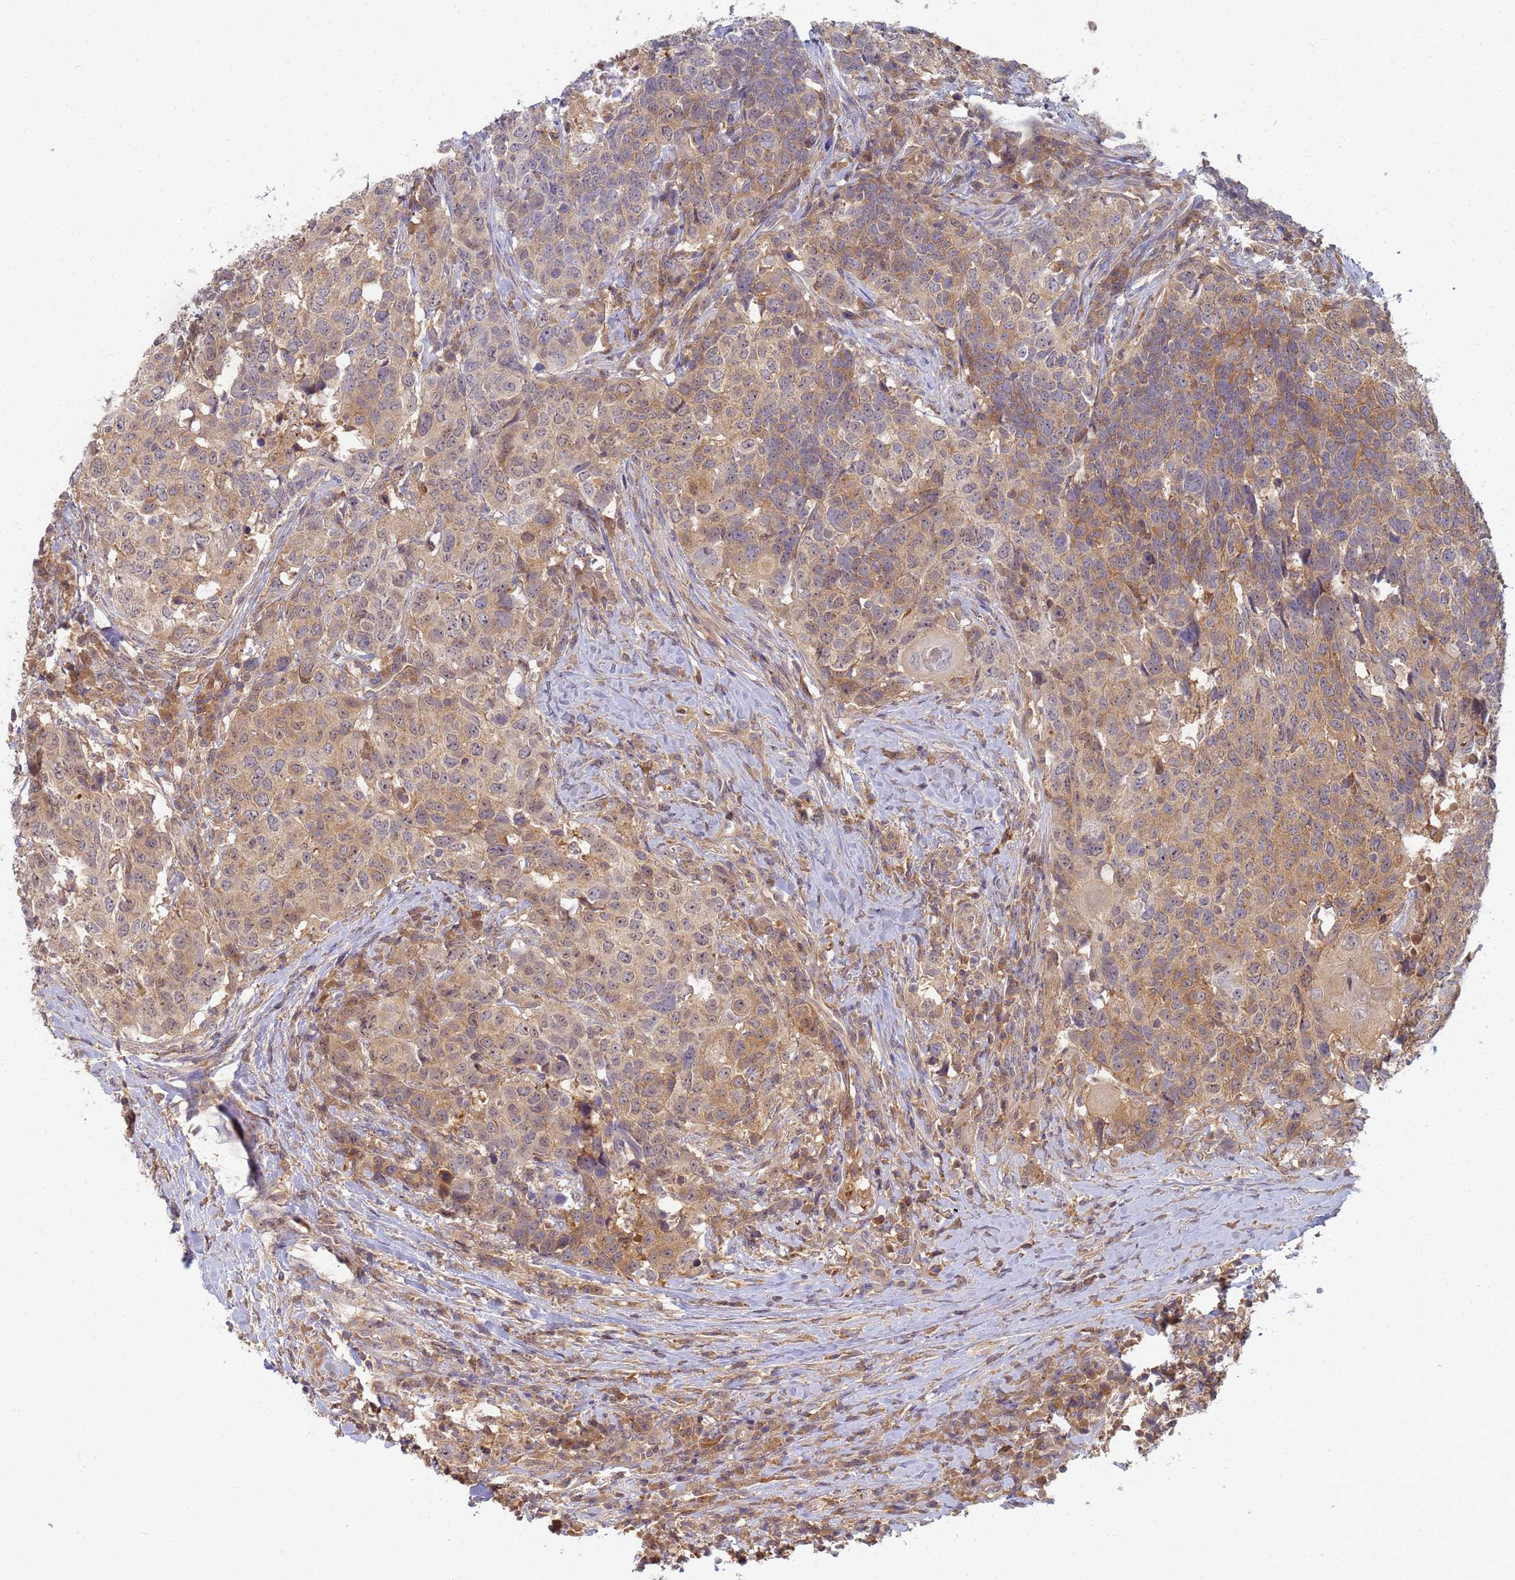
{"staining": {"intensity": "moderate", "quantity": ">75%", "location": "cytoplasmic/membranous,nuclear"}, "tissue": "head and neck cancer", "cell_type": "Tumor cells", "image_type": "cancer", "snomed": [{"axis": "morphology", "description": "Squamous cell carcinoma, NOS"}, {"axis": "topography", "description": "Head-Neck"}], "caption": "Squamous cell carcinoma (head and neck) was stained to show a protein in brown. There is medium levels of moderate cytoplasmic/membranous and nuclear expression in approximately >75% of tumor cells.", "gene": "SHARPIN", "patient": {"sex": "male", "age": 66}}